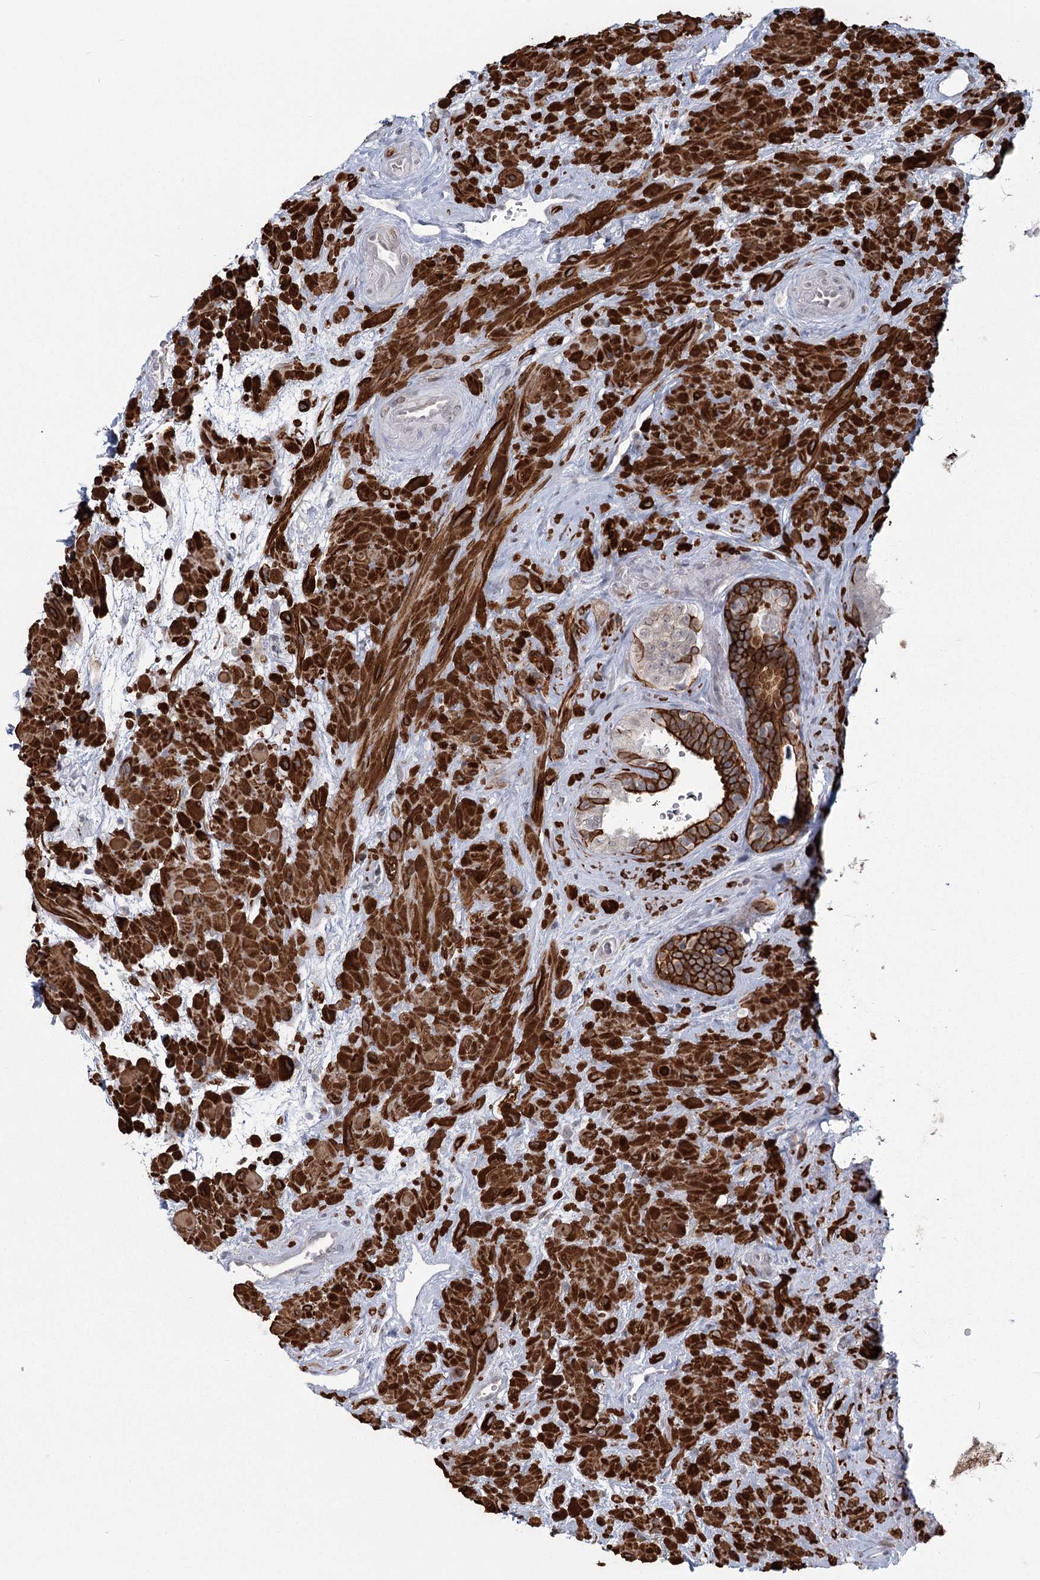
{"staining": {"intensity": "strong", "quantity": "<25%", "location": "cytoplasmic/membranous"}, "tissue": "seminal vesicle", "cell_type": "Glandular cells", "image_type": "normal", "snomed": [{"axis": "morphology", "description": "Normal tissue, NOS"}, {"axis": "topography", "description": "Prostate"}, {"axis": "topography", "description": "Seminal veicle"}], "caption": "Protein expression by immunohistochemistry demonstrates strong cytoplasmic/membranous positivity in about <25% of glandular cells in normal seminal vesicle.", "gene": "TMEM70", "patient": {"sex": "male", "age": 67}}